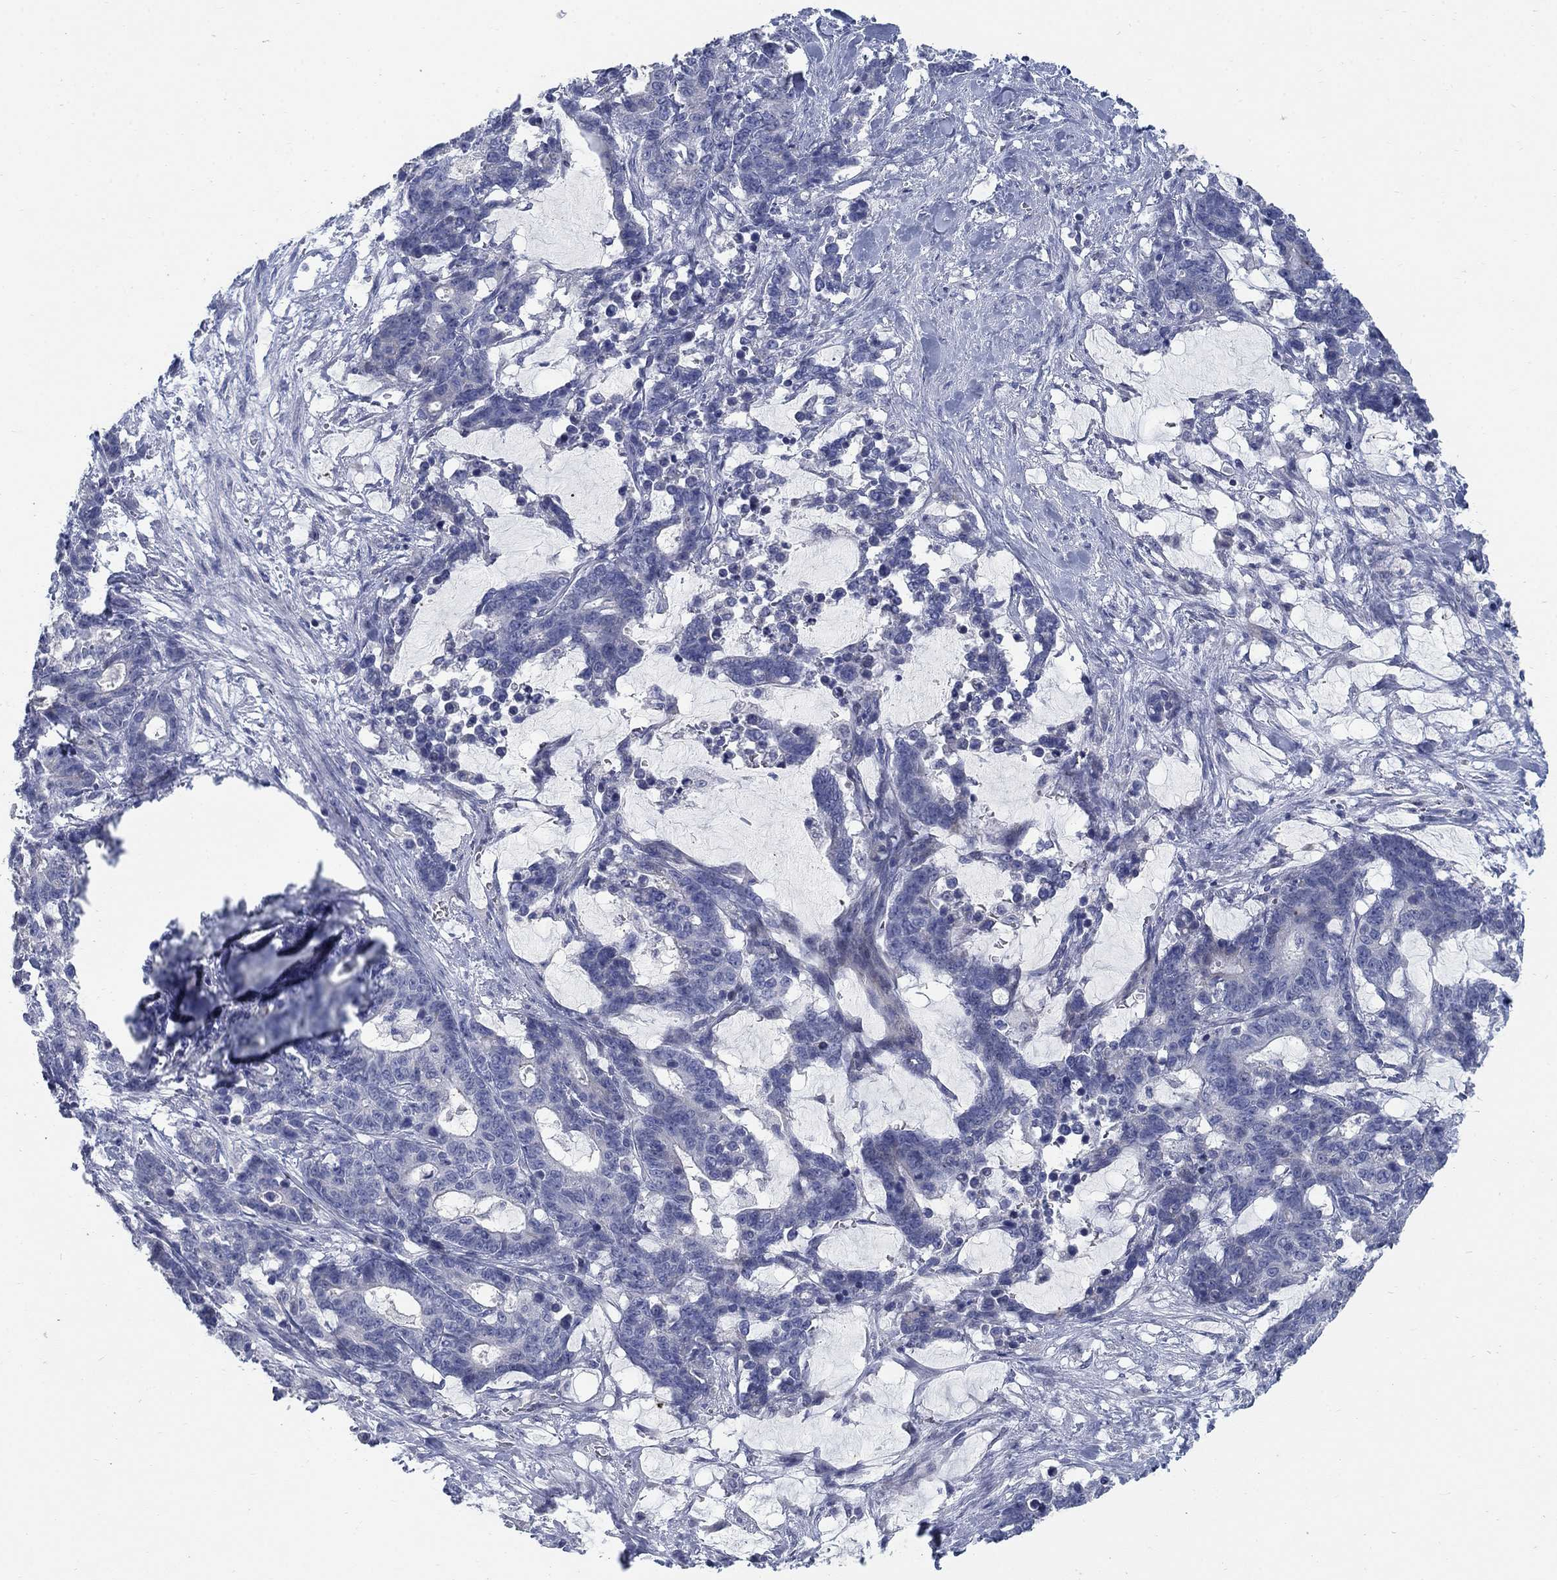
{"staining": {"intensity": "negative", "quantity": "none", "location": "none"}, "tissue": "stomach cancer", "cell_type": "Tumor cells", "image_type": "cancer", "snomed": [{"axis": "morphology", "description": "Normal tissue, NOS"}, {"axis": "morphology", "description": "Adenocarcinoma, NOS"}, {"axis": "topography", "description": "Stomach"}], "caption": "IHC histopathology image of adenocarcinoma (stomach) stained for a protein (brown), which exhibits no staining in tumor cells.", "gene": "DNER", "patient": {"sex": "female", "age": 64}}